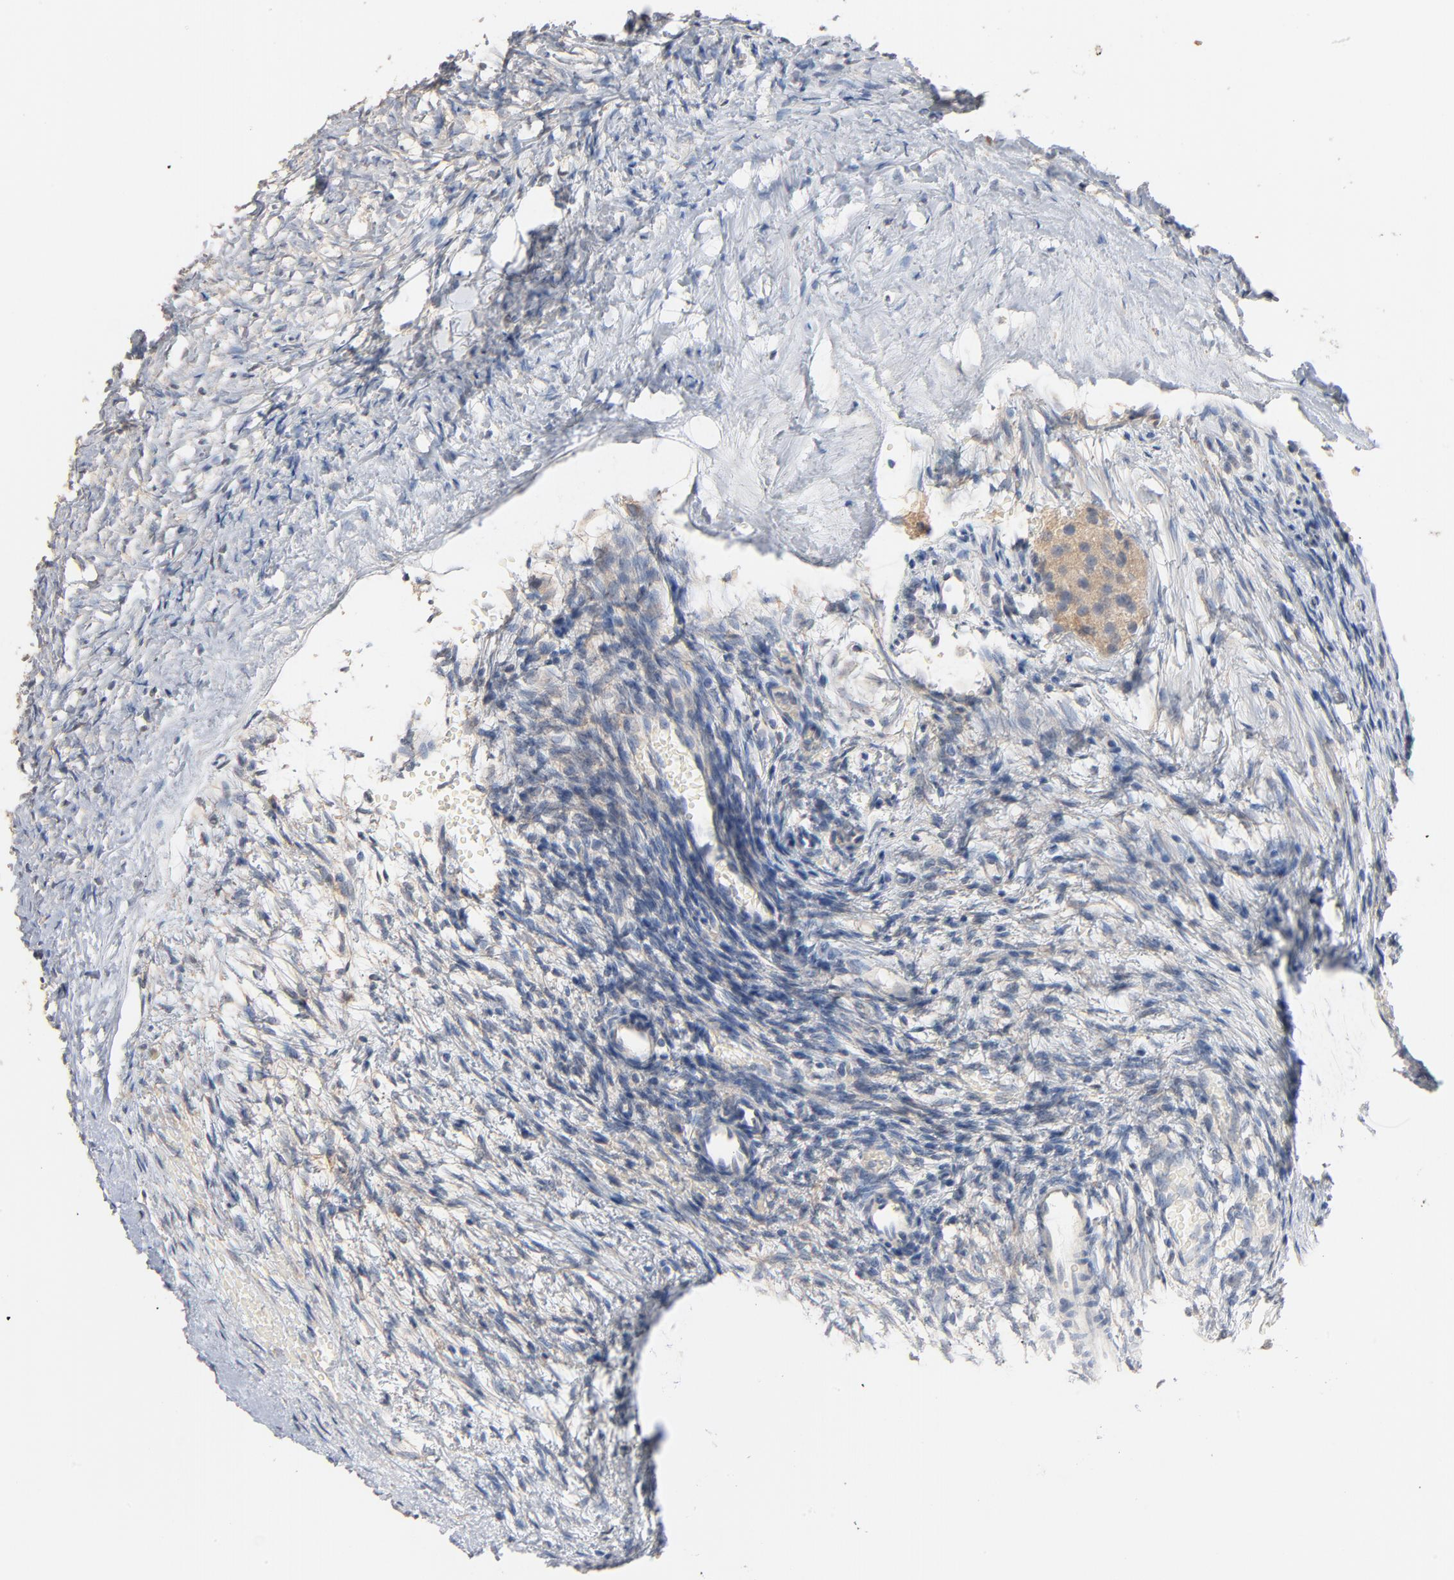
{"staining": {"intensity": "weak", "quantity": ">75%", "location": "cytoplasmic/membranous"}, "tissue": "ovary", "cell_type": "Follicle cells", "image_type": "normal", "snomed": [{"axis": "morphology", "description": "Normal tissue, NOS"}, {"axis": "topography", "description": "Ovary"}], "caption": "The image demonstrates a brown stain indicating the presence of a protein in the cytoplasmic/membranous of follicle cells in ovary.", "gene": "ZDHHC8", "patient": {"sex": "female", "age": 35}}